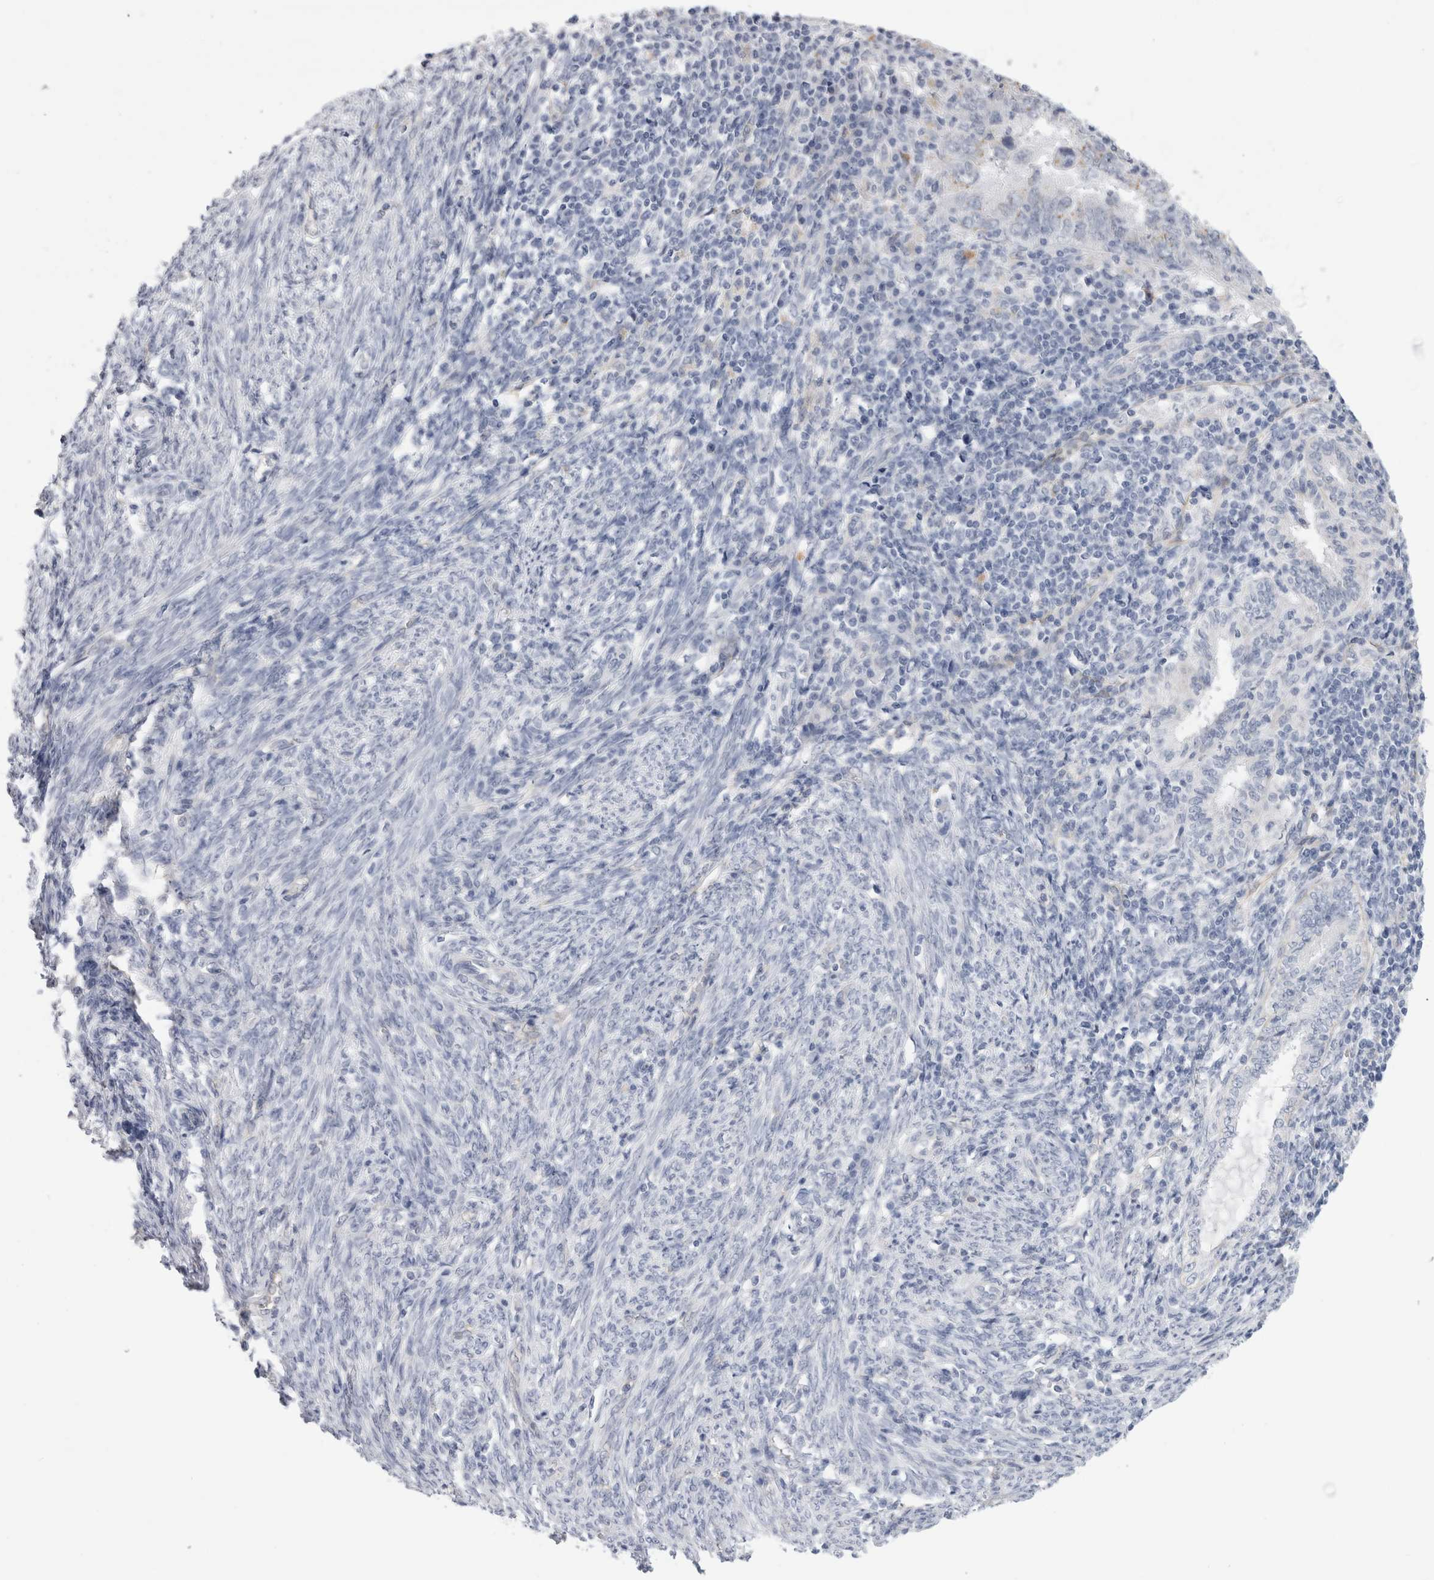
{"staining": {"intensity": "moderate", "quantity": "<25%", "location": "cytoplasmic/membranous"}, "tissue": "endometrial cancer", "cell_type": "Tumor cells", "image_type": "cancer", "snomed": [{"axis": "morphology", "description": "Adenocarcinoma, NOS"}, {"axis": "topography", "description": "Uterus"}], "caption": "A micrograph of human endometrial cancer (adenocarcinoma) stained for a protein shows moderate cytoplasmic/membranous brown staining in tumor cells.", "gene": "ANKMY1", "patient": {"sex": "female", "age": 77}}